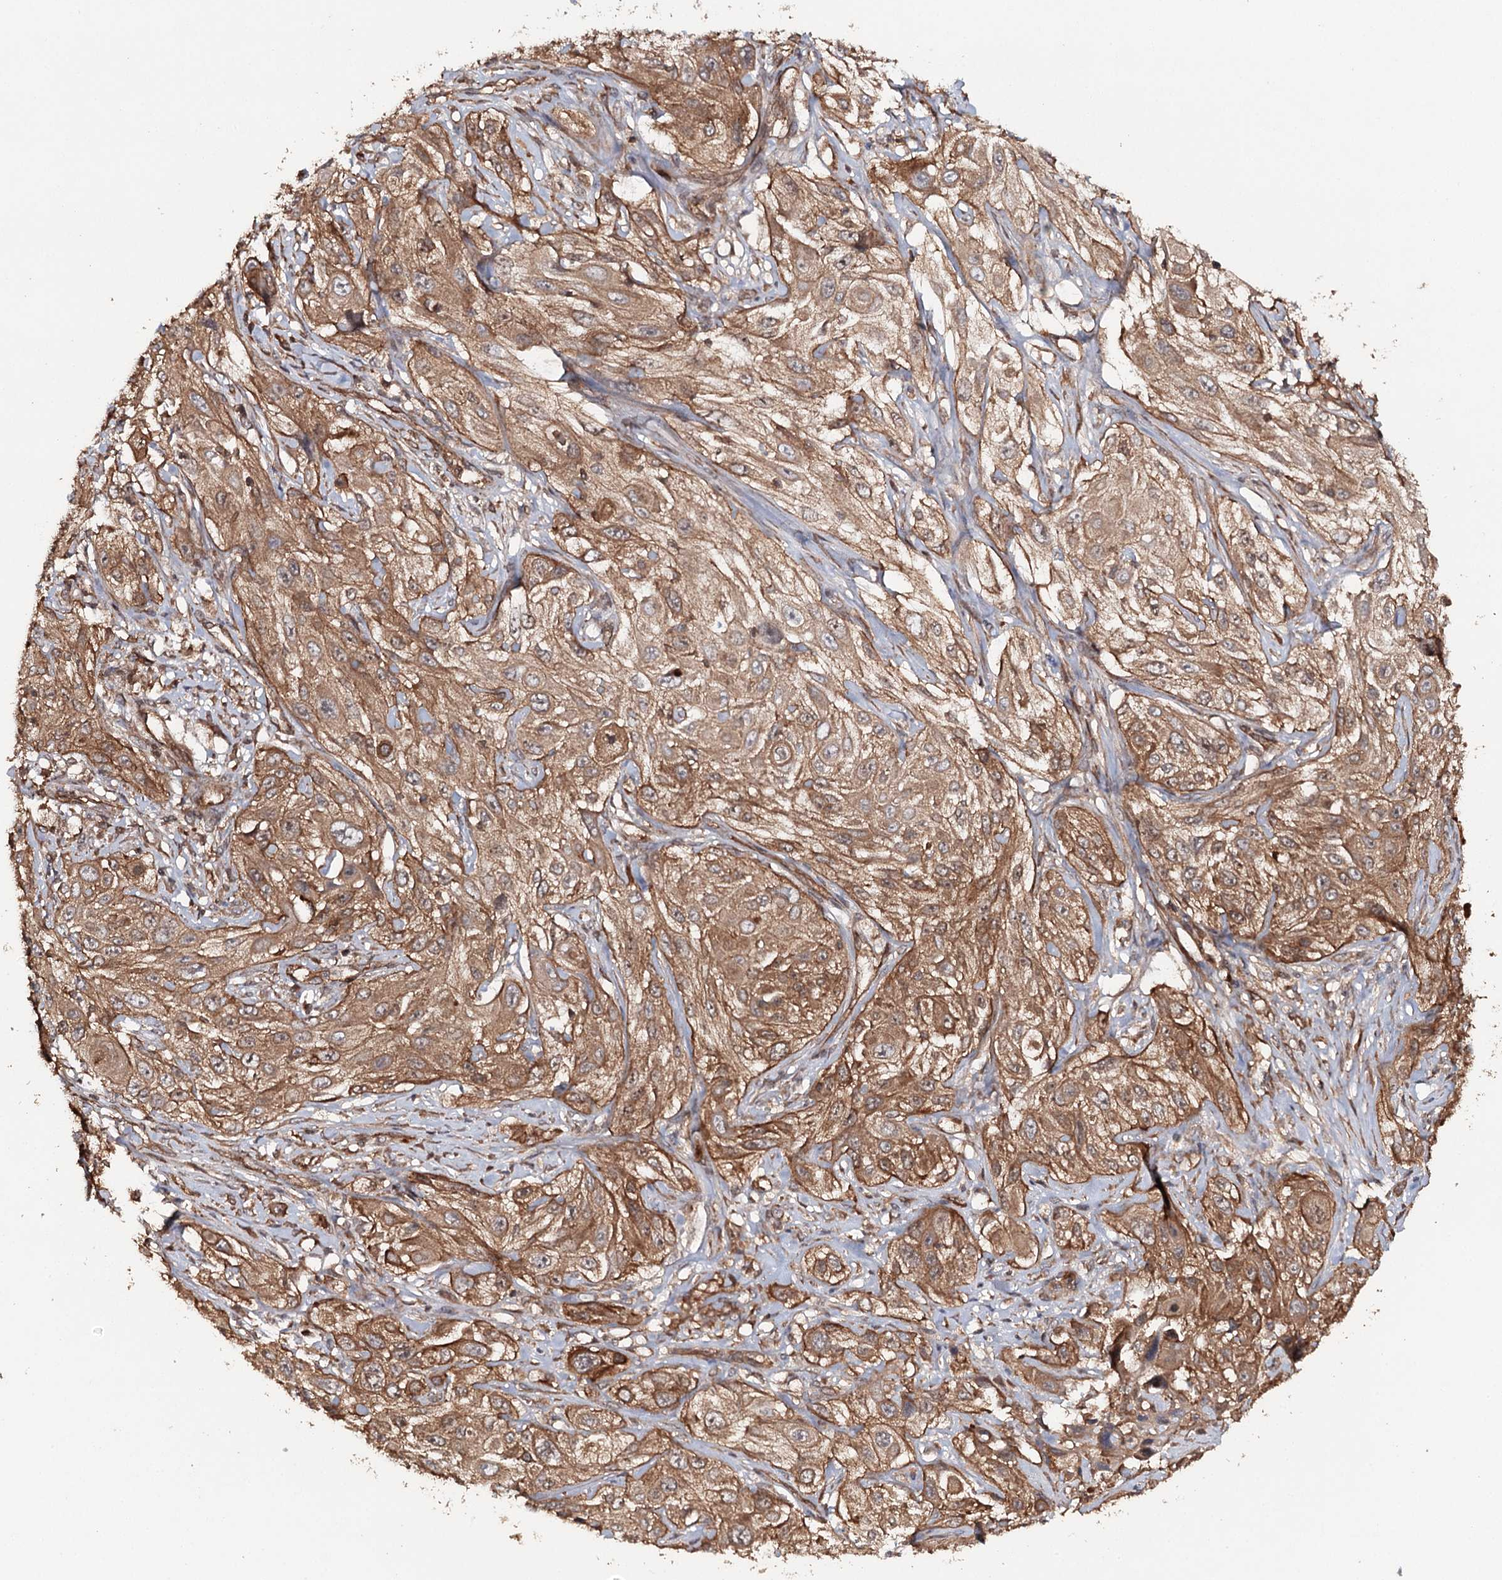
{"staining": {"intensity": "moderate", "quantity": ">75%", "location": "cytoplasmic/membranous"}, "tissue": "cervical cancer", "cell_type": "Tumor cells", "image_type": "cancer", "snomed": [{"axis": "morphology", "description": "Squamous cell carcinoma, NOS"}, {"axis": "topography", "description": "Cervix"}], "caption": "Tumor cells display moderate cytoplasmic/membranous positivity in approximately >75% of cells in cervical cancer. (DAB IHC with brightfield microscopy, high magnification).", "gene": "BCR", "patient": {"sex": "female", "age": 42}}